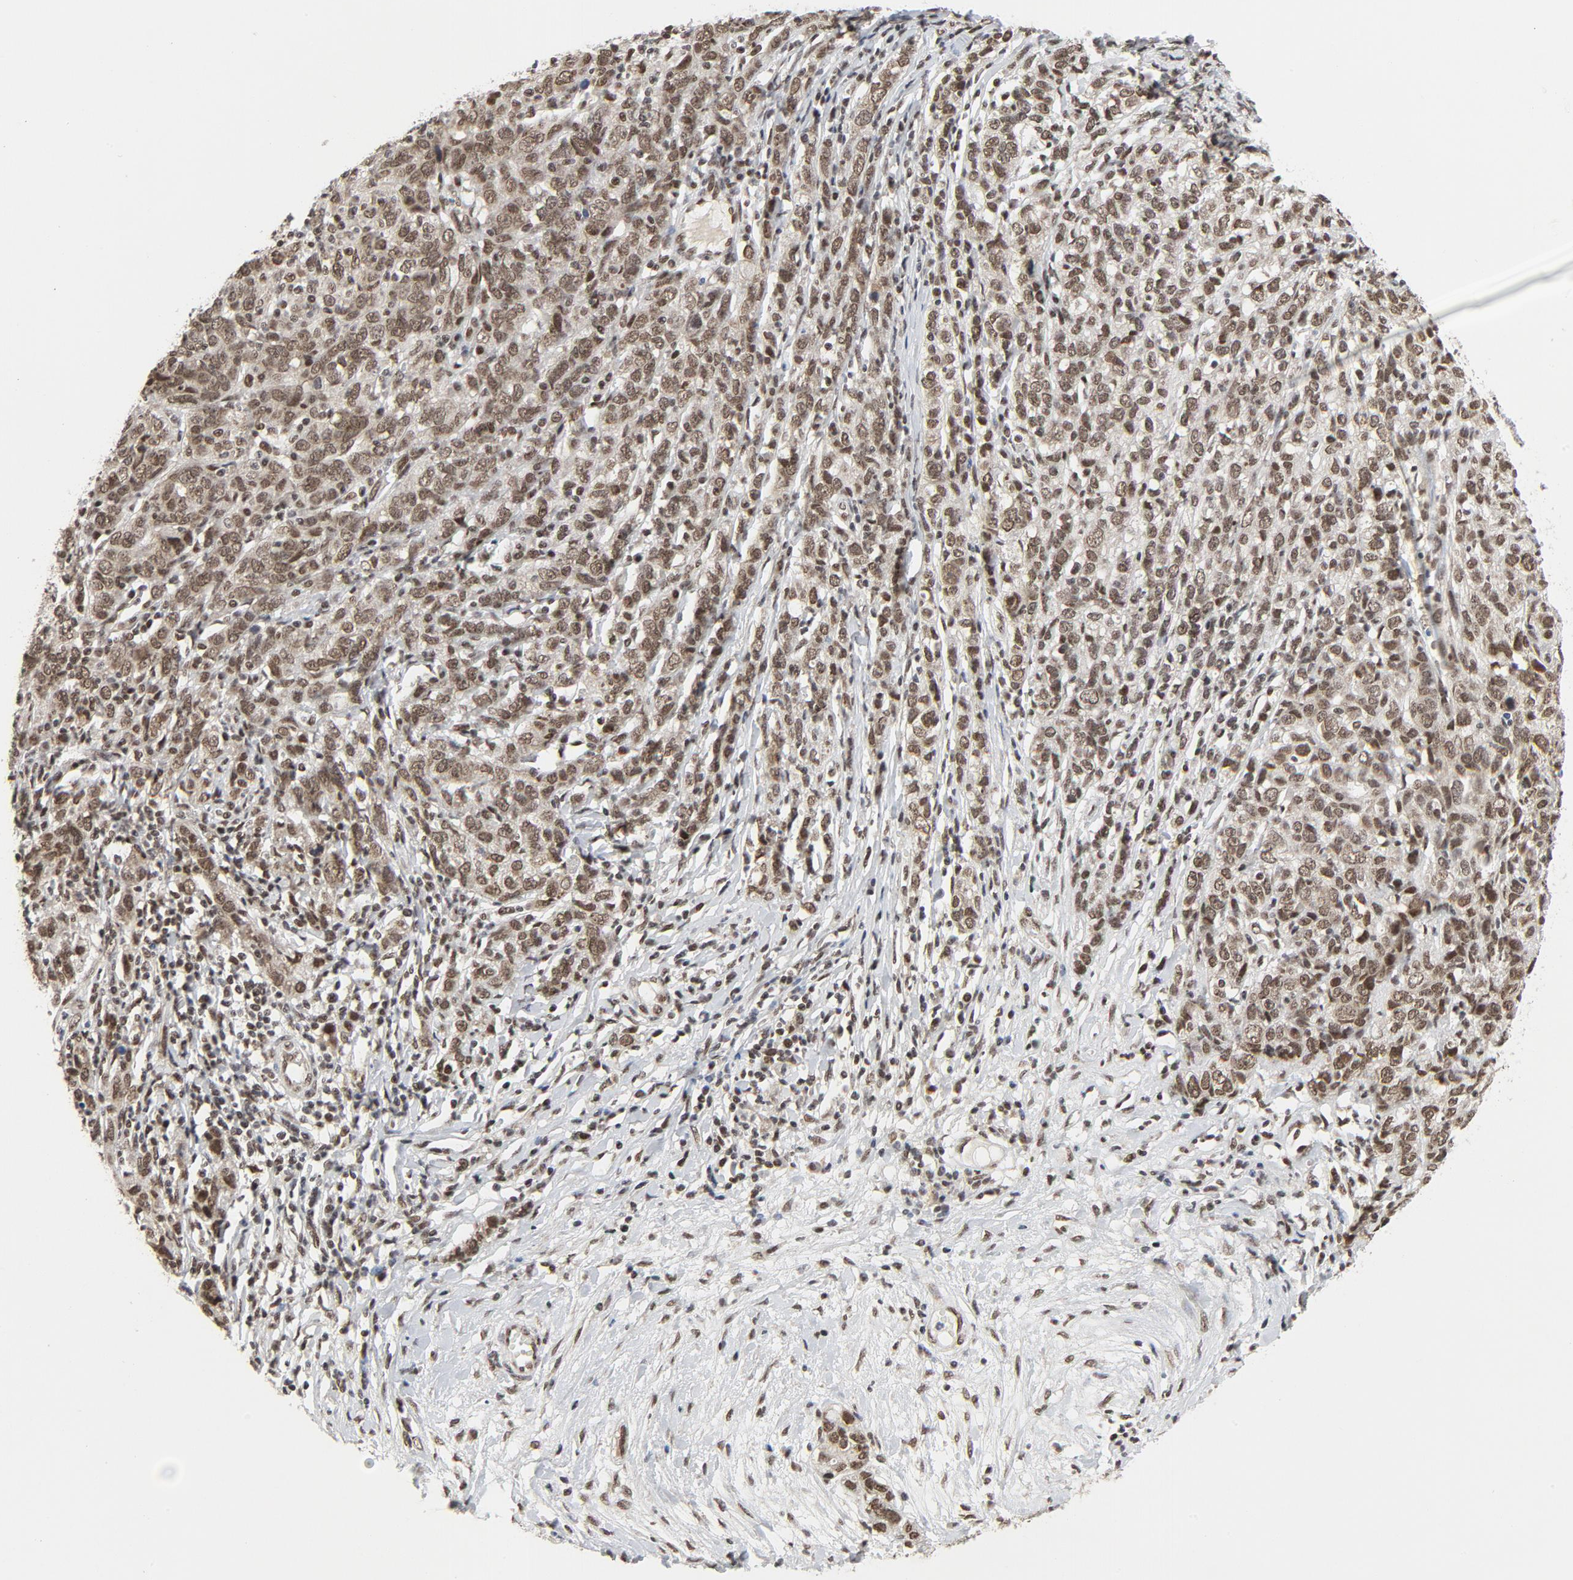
{"staining": {"intensity": "moderate", "quantity": ">75%", "location": "nuclear"}, "tissue": "ovarian cancer", "cell_type": "Tumor cells", "image_type": "cancer", "snomed": [{"axis": "morphology", "description": "Cystadenocarcinoma, serous, NOS"}, {"axis": "topography", "description": "Ovary"}], "caption": "IHC of human ovarian serous cystadenocarcinoma exhibits medium levels of moderate nuclear positivity in about >75% of tumor cells. (brown staining indicates protein expression, while blue staining denotes nuclei).", "gene": "ERCC1", "patient": {"sex": "female", "age": 71}}